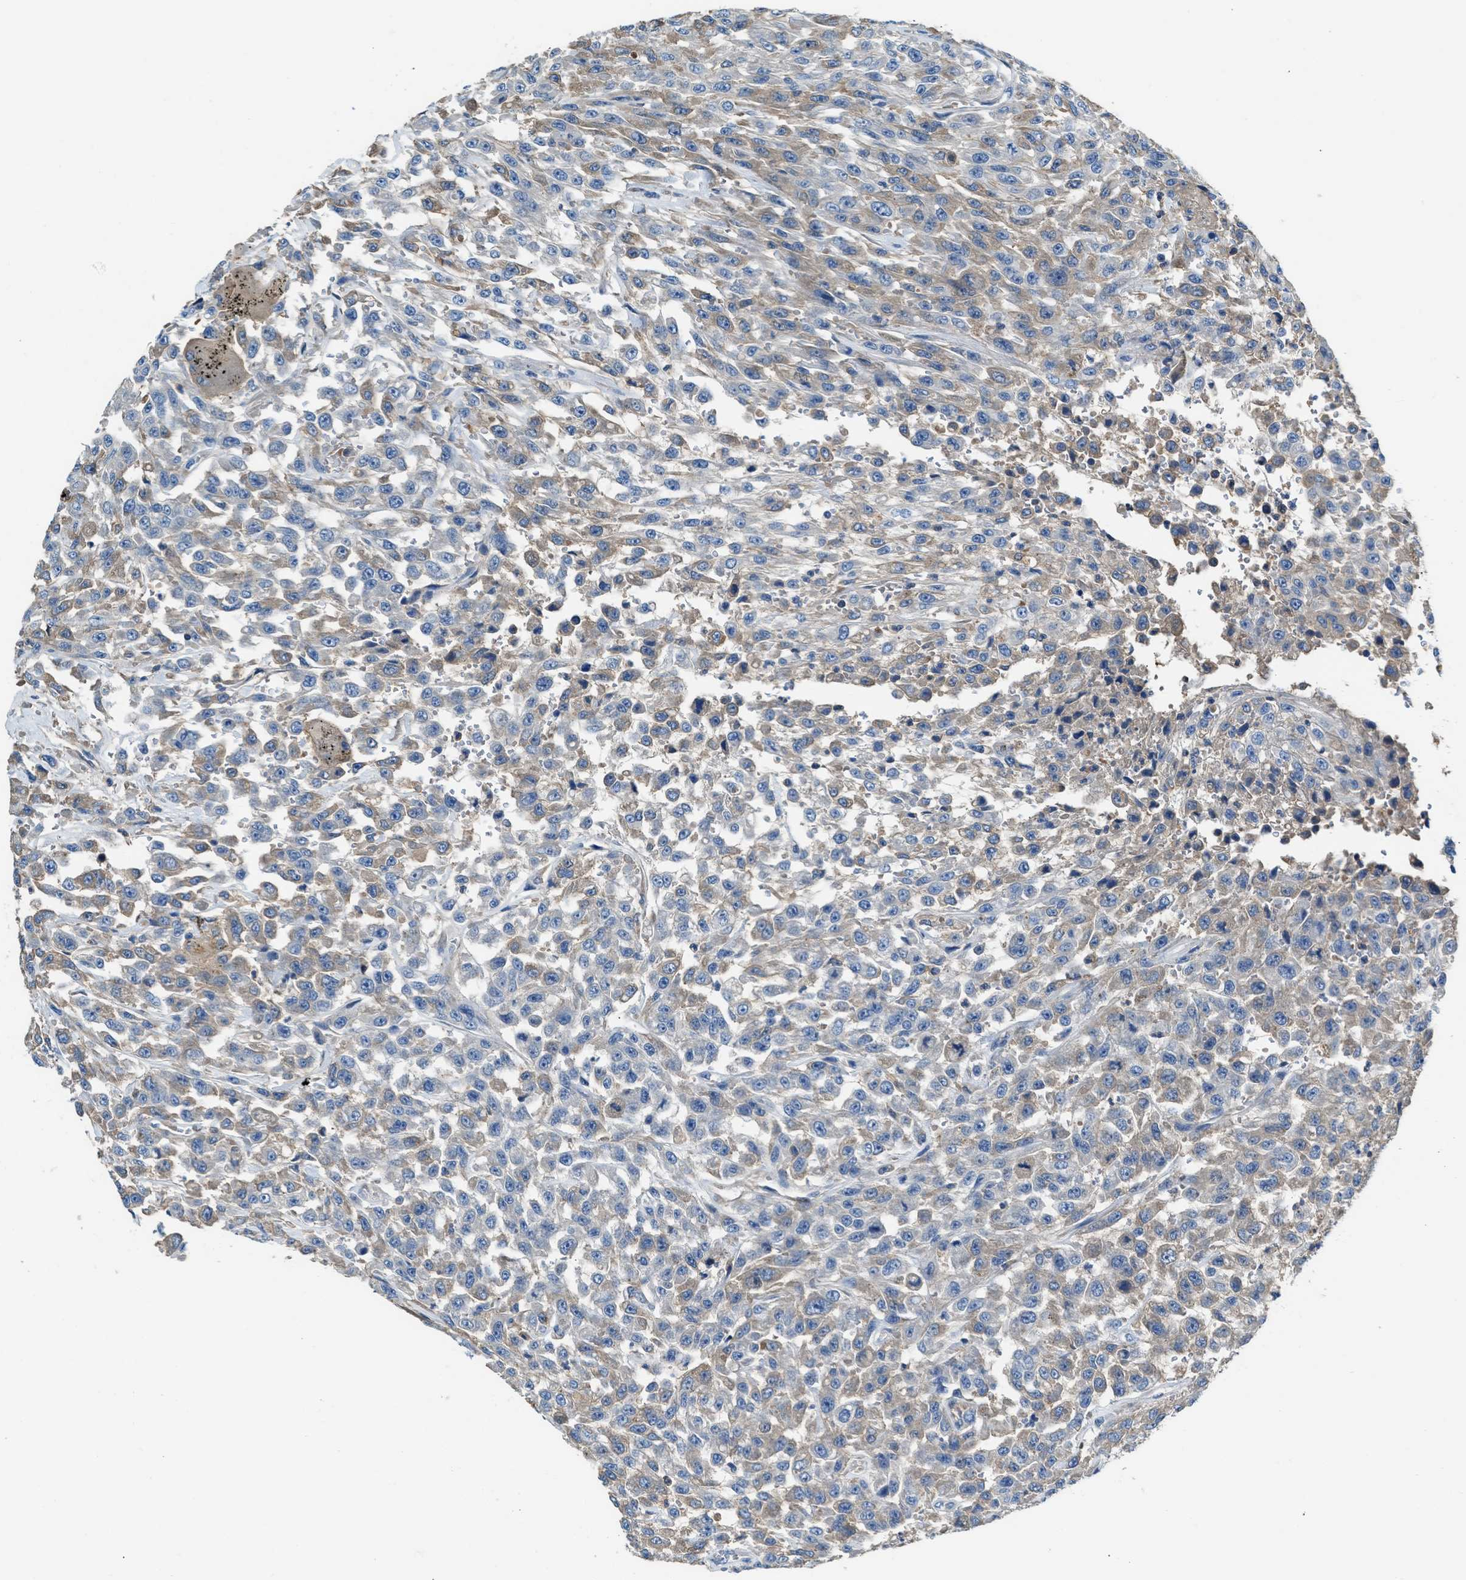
{"staining": {"intensity": "weak", "quantity": "25%-75%", "location": "cytoplasmic/membranous"}, "tissue": "urothelial cancer", "cell_type": "Tumor cells", "image_type": "cancer", "snomed": [{"axis": "morphology", "description": "Urothelial carcinoma, High grade"}, {"axis": "topography", "description": "Urinary bladder"}], "caption": "Protein expression by IHC reveals weak cytoplasmic/membranous positivity in approximately 25%-75% of tumor cells in urothelial cancer.", "gene": "RWDD2B", "patient": {"sex": "male", "age": 46}}